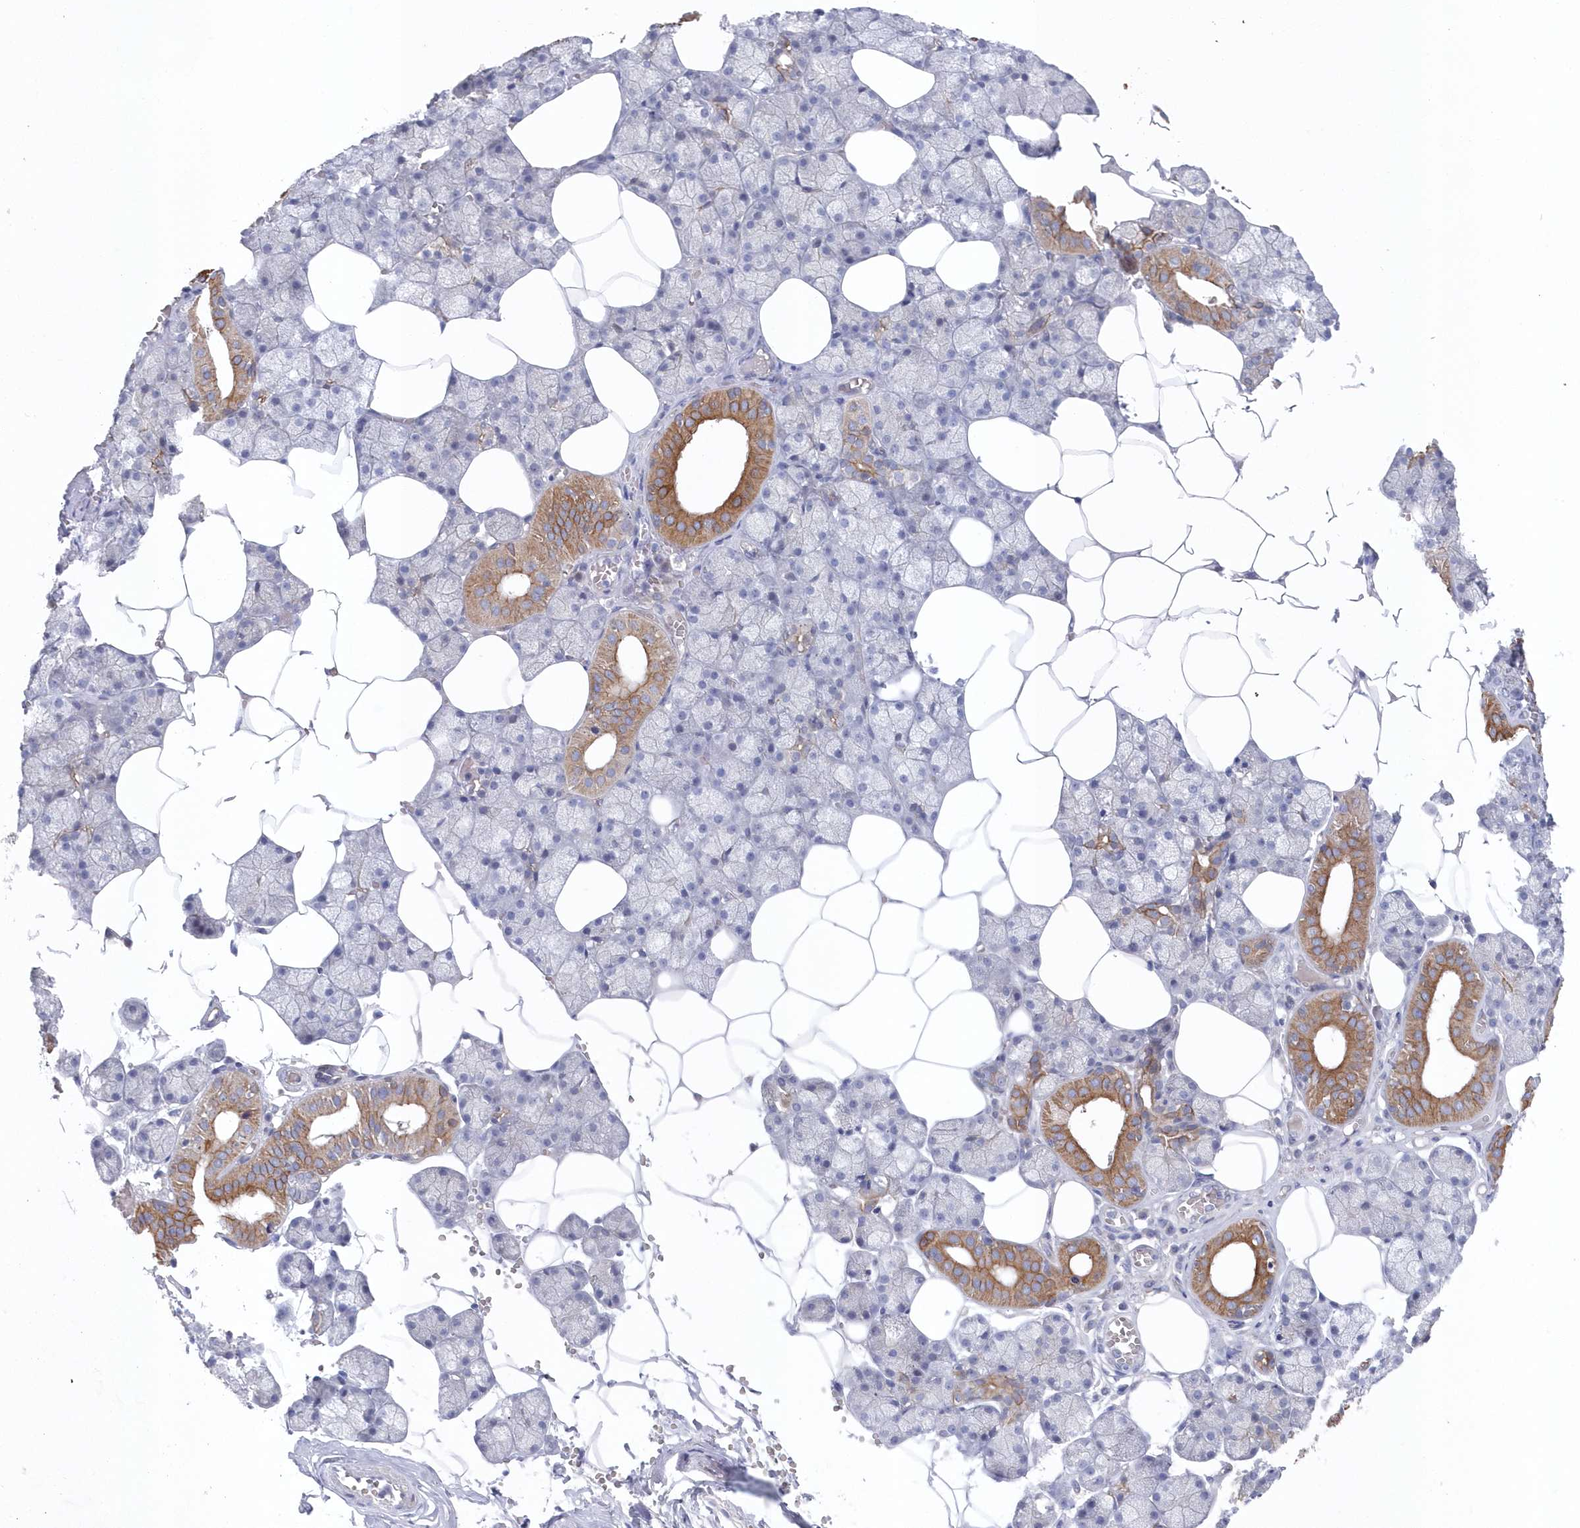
{"staining": {"intensity": "moderate", "quantity": "<25%", "location": "cytoplasmic/membranous"}, "tissue": "salivary gland", "cell_type": "Glandular cells", "image_type": "normal", "snomed": [{"axis": "morphology", "description": "Normal tissue, NOS"}, {"axis": "topography", "description": "Salivary gland"}], "caption": "Immunohistochemistry (IHC) image of unremarkable salivary gland stained for a protein (brown), which reveals low levels of moderate cytoplasmic/membranous expression in about <25% of glandular cells.", "gene": "KIAA1586", "patient": {"sex": "male", "age": 62}}